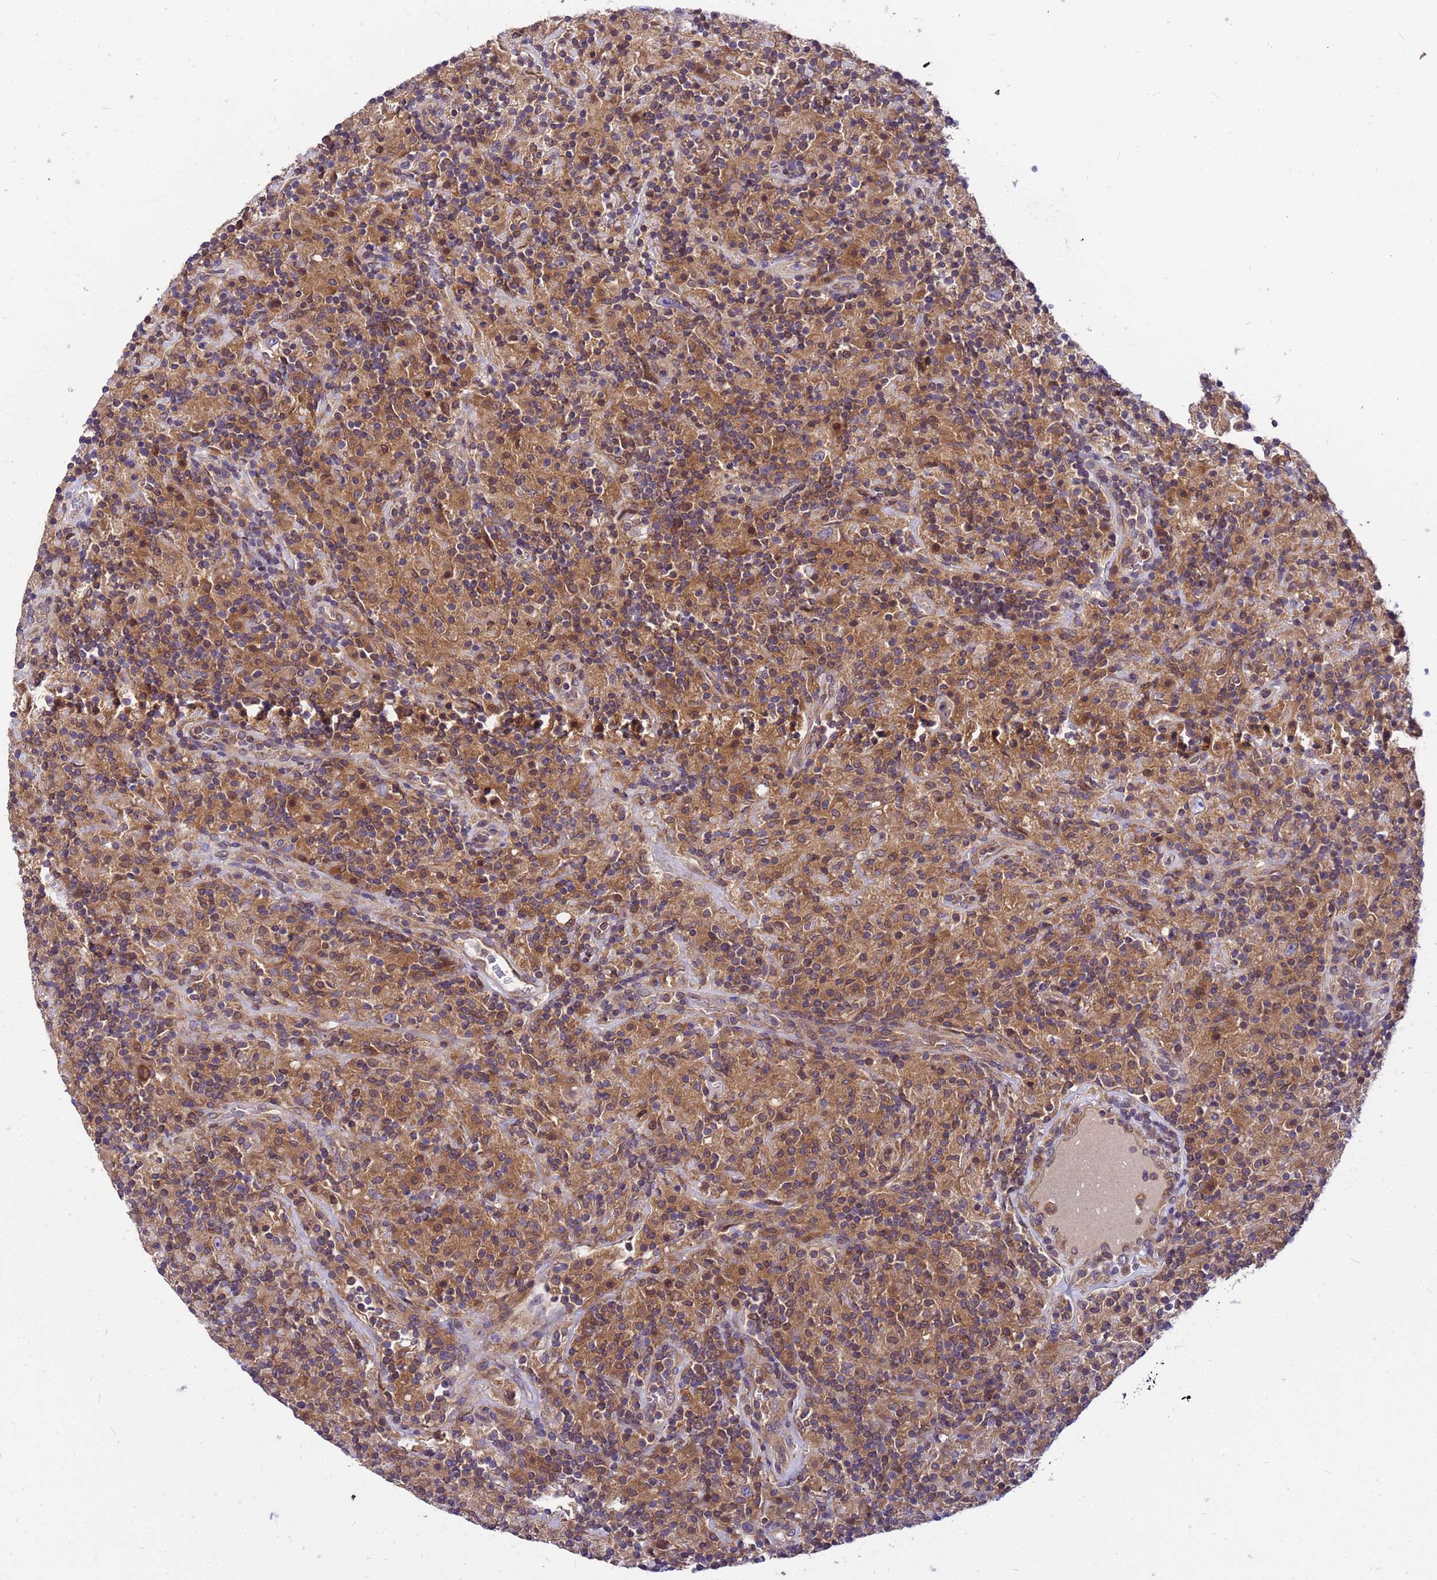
{"staining": {"intensity": "negative", "quantity": "none", "location": "none"}, "tissue": "lymphoma", "cell_type": "Tumor cells", "image_type": "cancer", "snomed": [{"axis": "morphology", "description": "Hodgkin's disease, NOS"}, {"axis": "topography", "description": "Lymph node"}], "caption": "Human Hodgkin's disease stained for a protein using IHC displays no expression in tumor cells.", "gene": "GET3", "patient": {"sex": "male", "age": 70}}